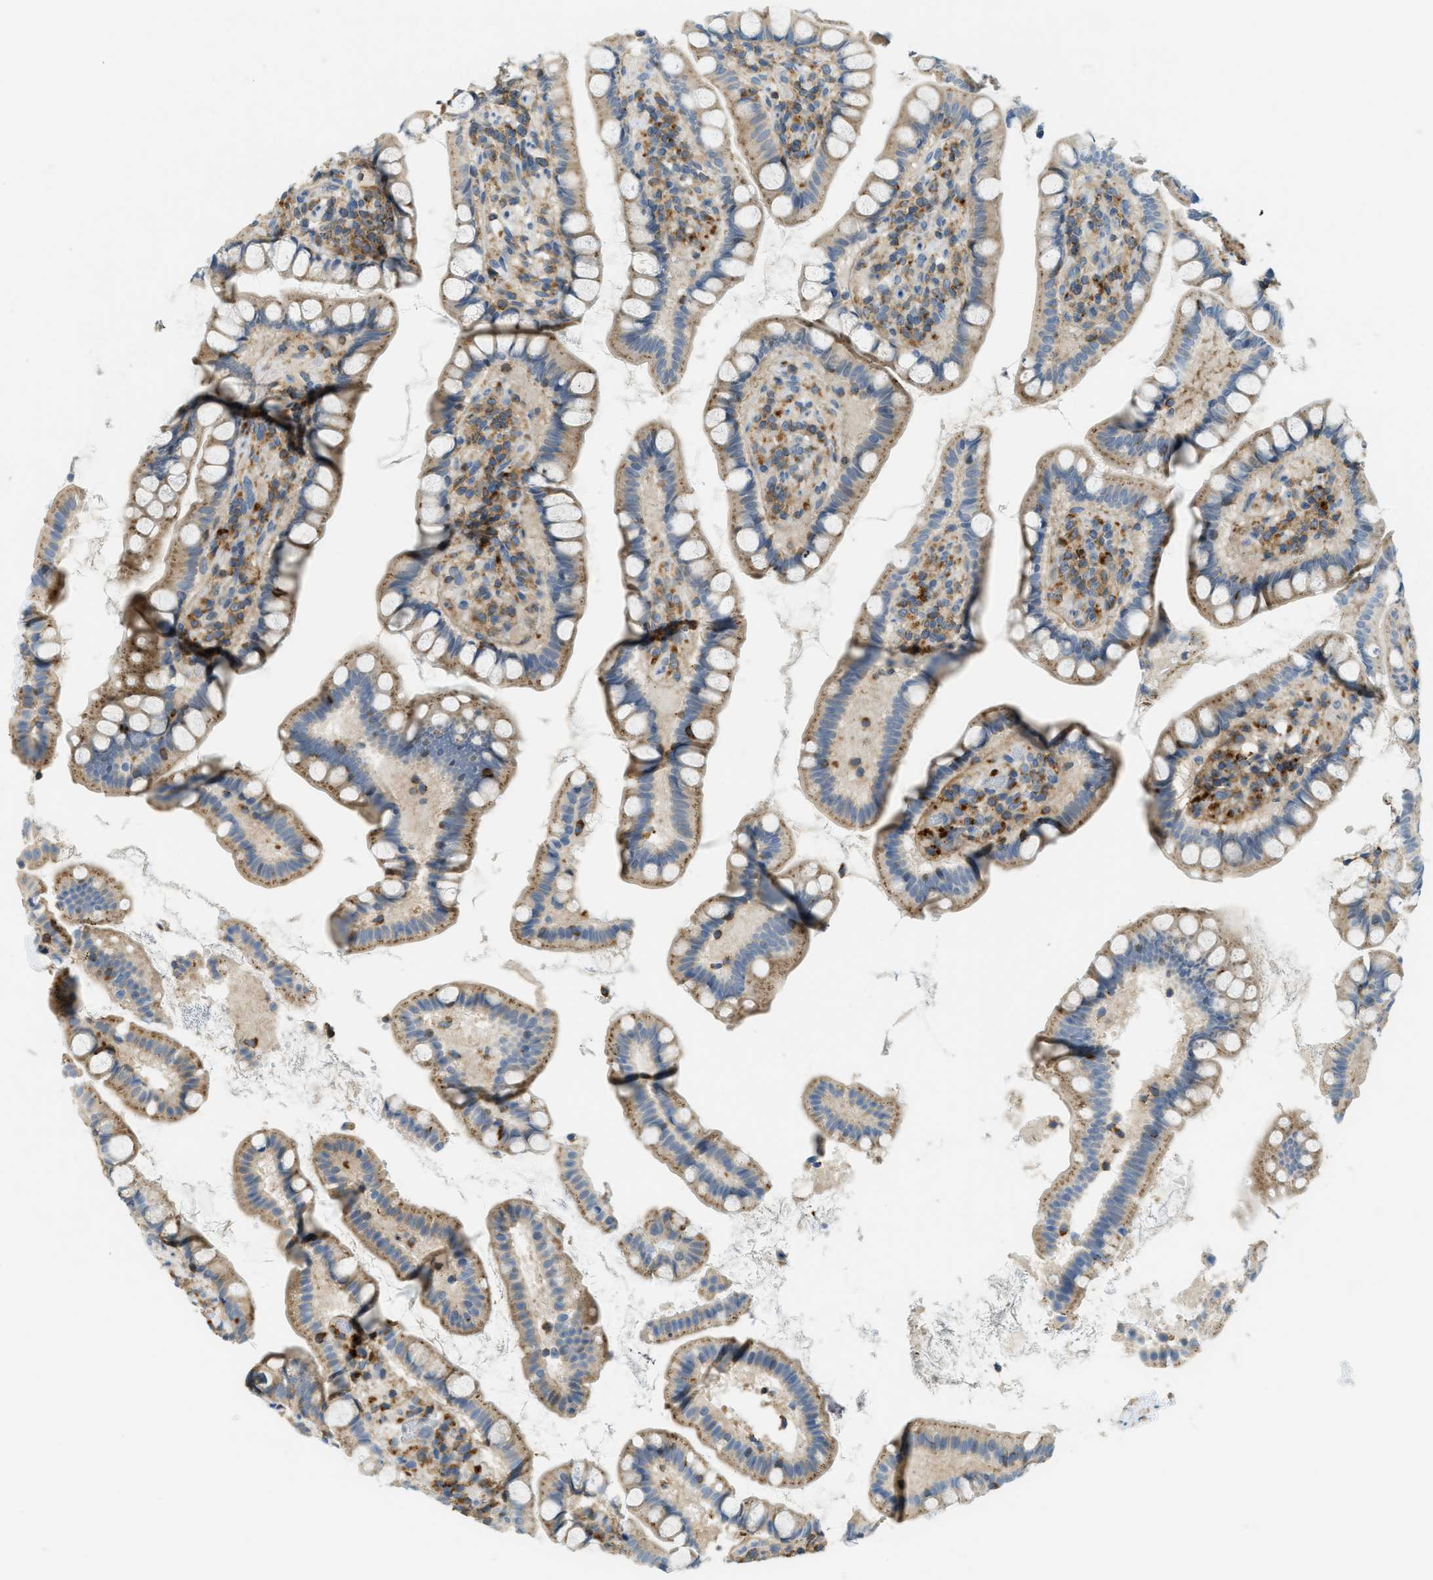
{"staining": {"intensity": "moderate", "quantity": ">75%", "location": "cytoplasmic/membranous"}, "tissue": "small intestine", "cell_type": "Glandular cells", "image_type": "normal", "snomed": [{"axis": "morphology", "description": "Normal tissue, NOS"}, {"axis": "topography", "description": "Small intestine"}], "caption": "The immunohistochemical stain highlights moderate cytoplasmic/membranous expression in glandular cells of normal small intestine.", "gene": "PLBD2", "patient": {"sex": "female", "age": 84}}